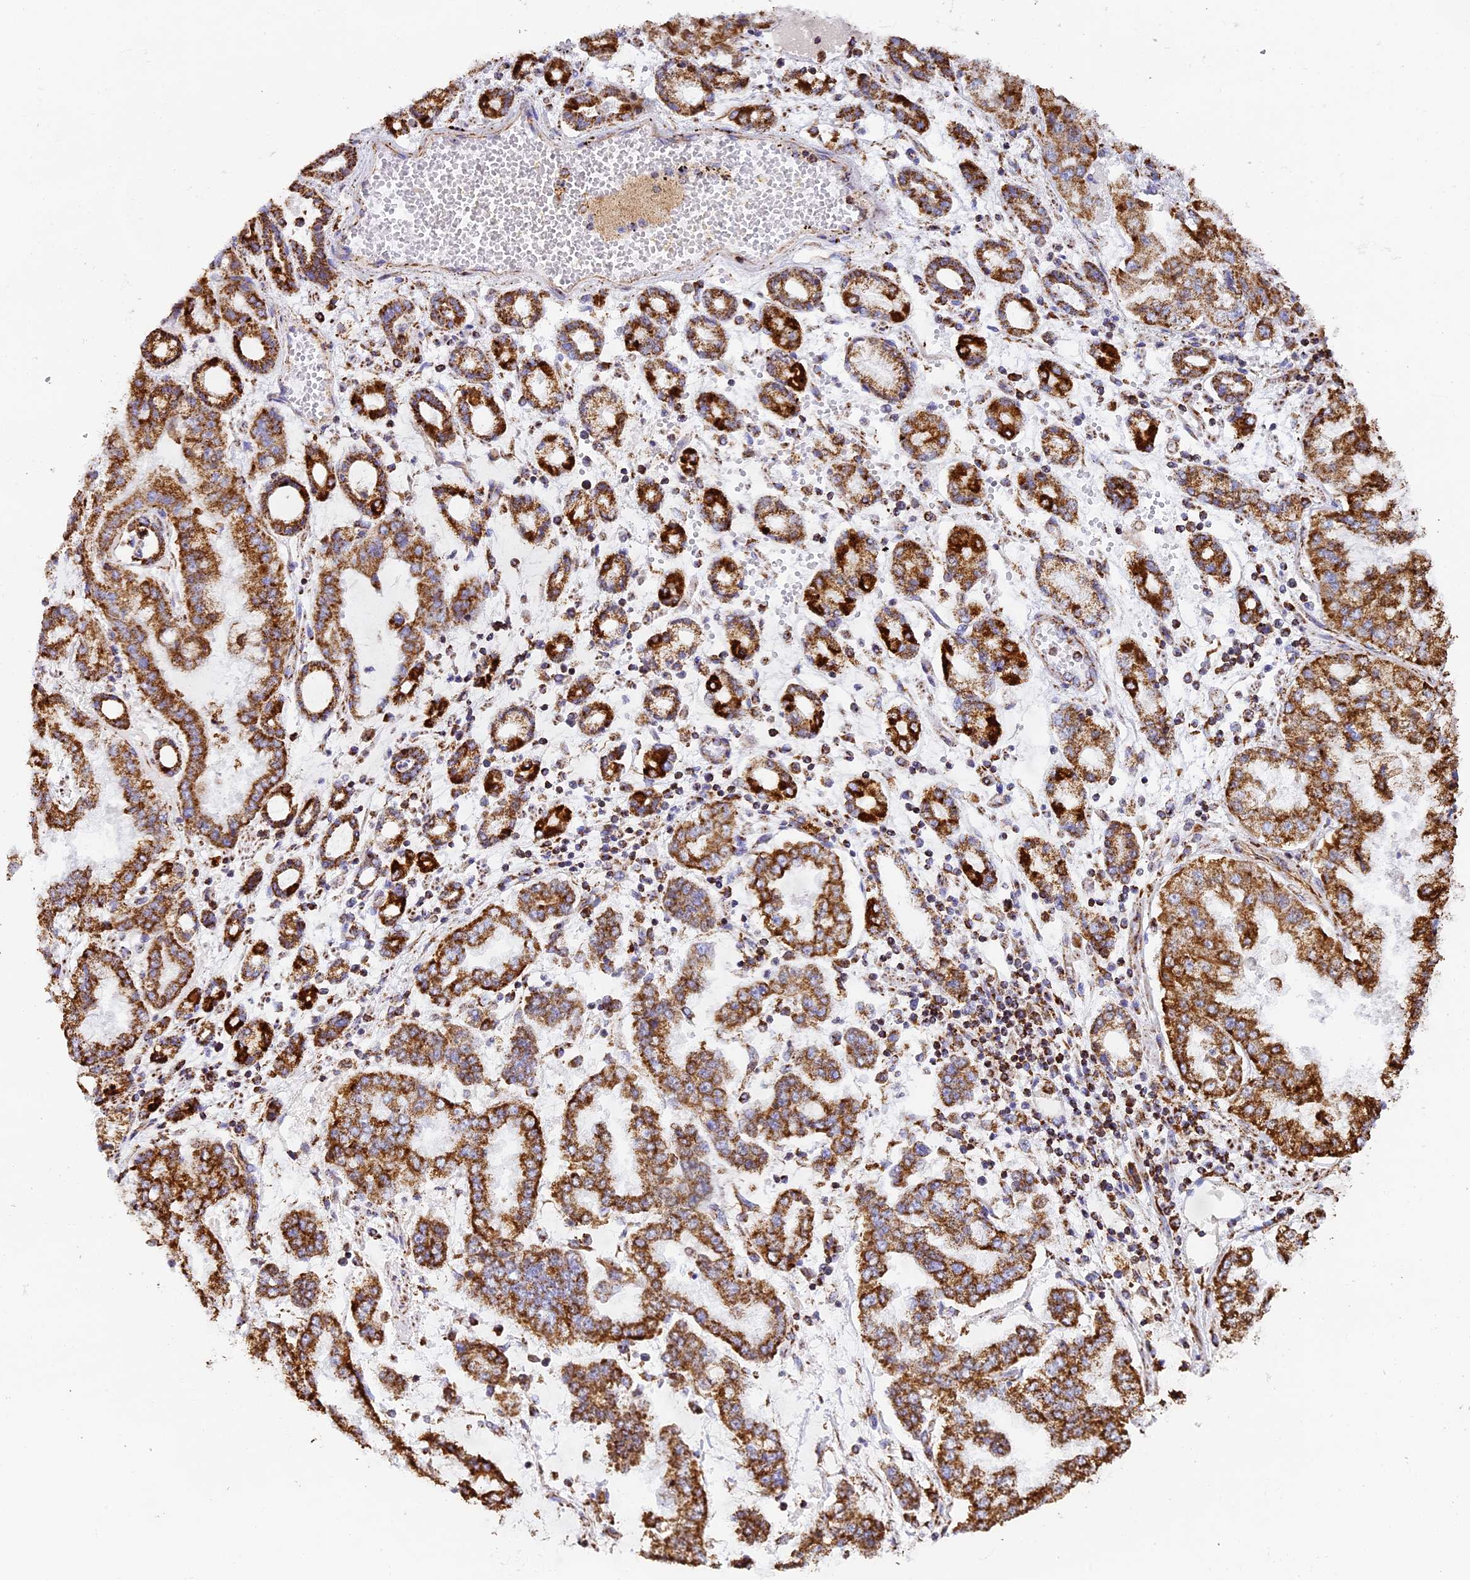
{"staining": {"intensity": "strong", "quantity": ">75%", "location": "cytoplasmic/membranous"}, "tissue": "stomach cancer", "cell_type": "Tumor cells", "image_type": "cancer", "snomed": [{"axis": "morphology", "description": "Adenocarcinoma, NOS"}, {"axis": "topography", "description": "Stomach"}], "caption": "Human stomach cancer (adenocarcinoma) stained with a protein marker reveals strong staining in tumor cells.", "gene": "STK17A", "patient": {"sex": "male", "age": 76}}